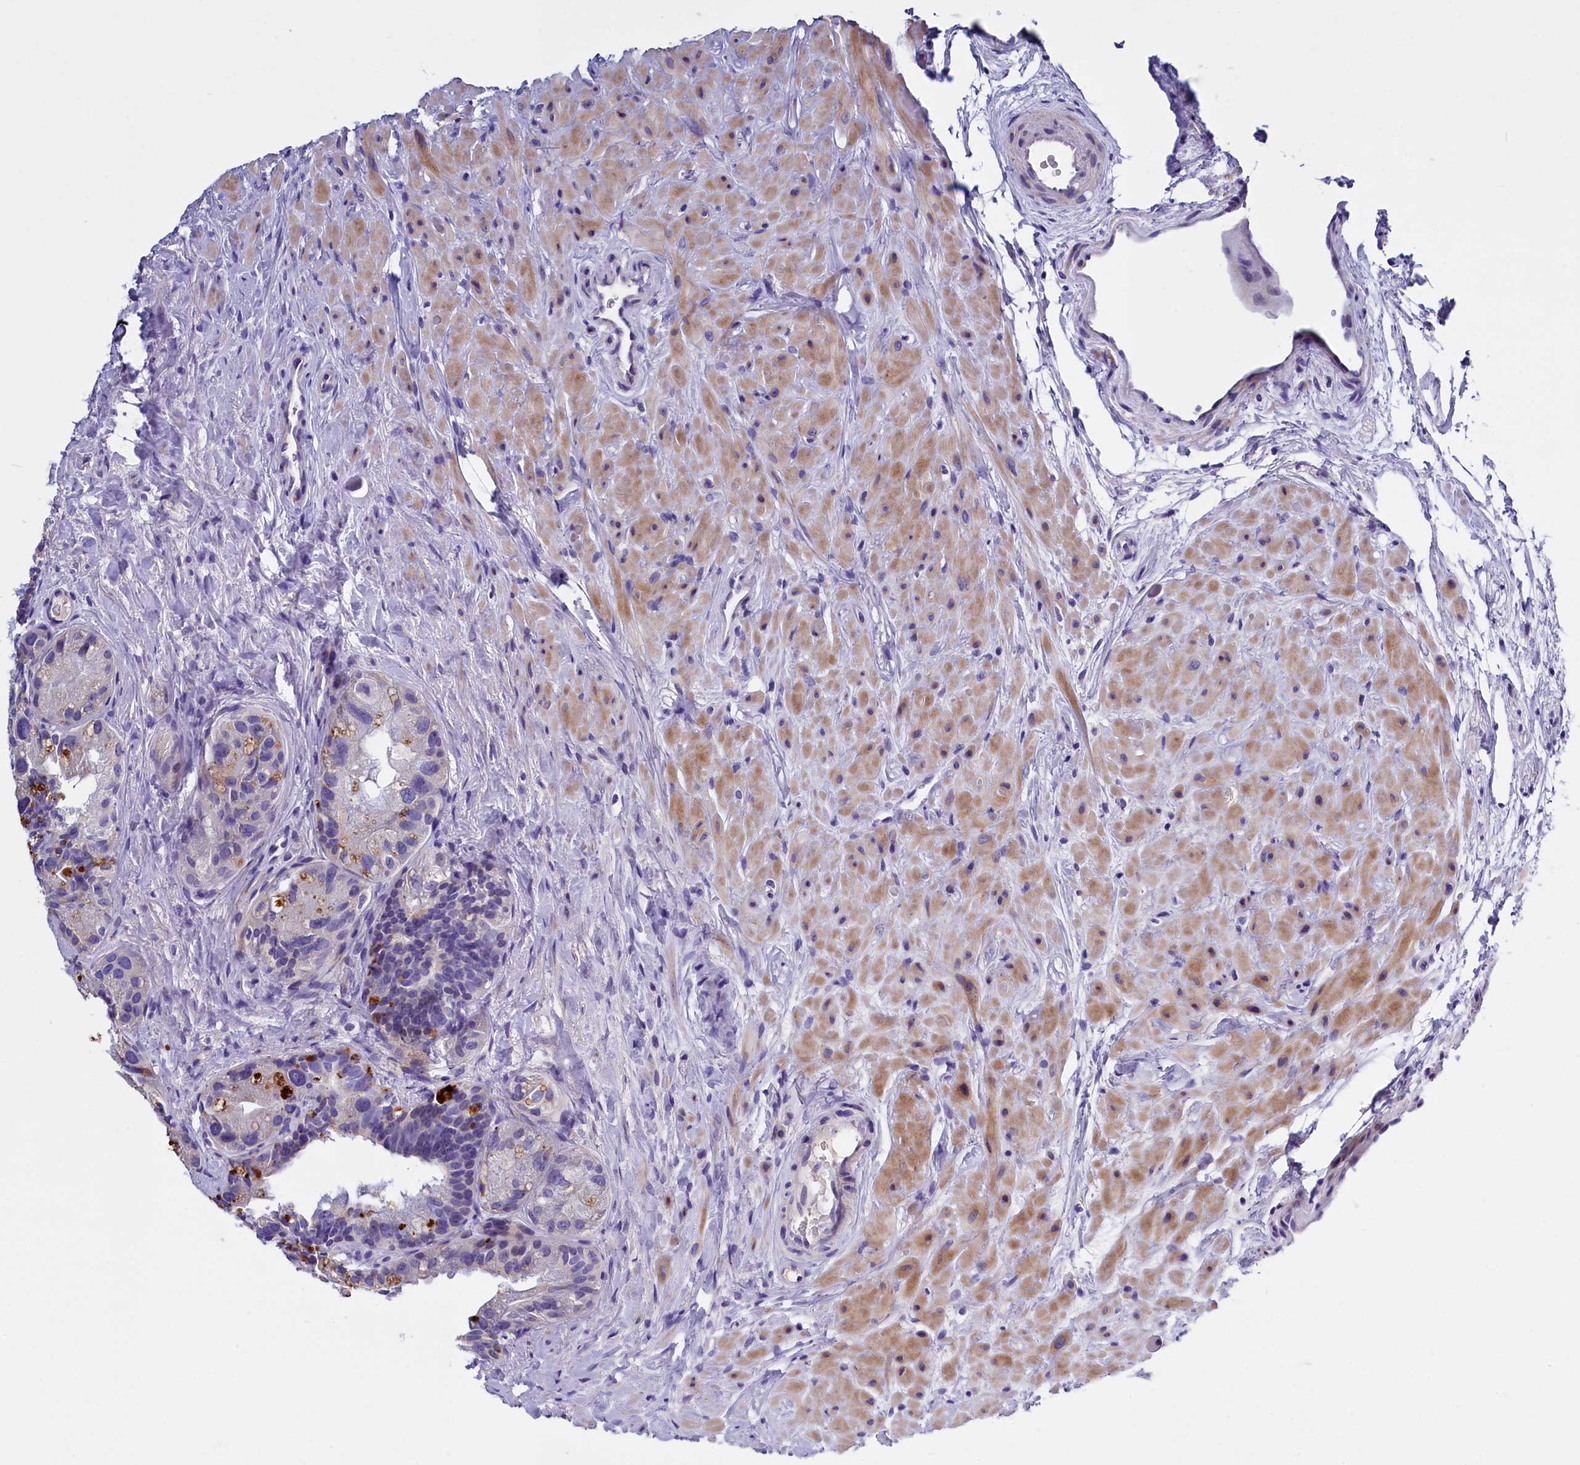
{"staining": {"intensity": "negative", "quantity": "none", "location": "none"}, "tissue": "prostate cancer", "cell_type": "Tumor cells", "image_type": "cancer", "snomed": [{"axis": "morphology", "description": "Normal tissue, NOS"}, {"axis": "morphology", "description": "Adenocarcinoma, Low grade"}, {"axis": "topography", "description": "Prostate"}], "caption": "A high-resolution micrograph shows immunohistochemistry staining of prostate low-grade adenocarcinoma, which reveals no significant expression in tumor cells.", "gene": "RTTN", "patient": {"sex": "male", "age": 72}}